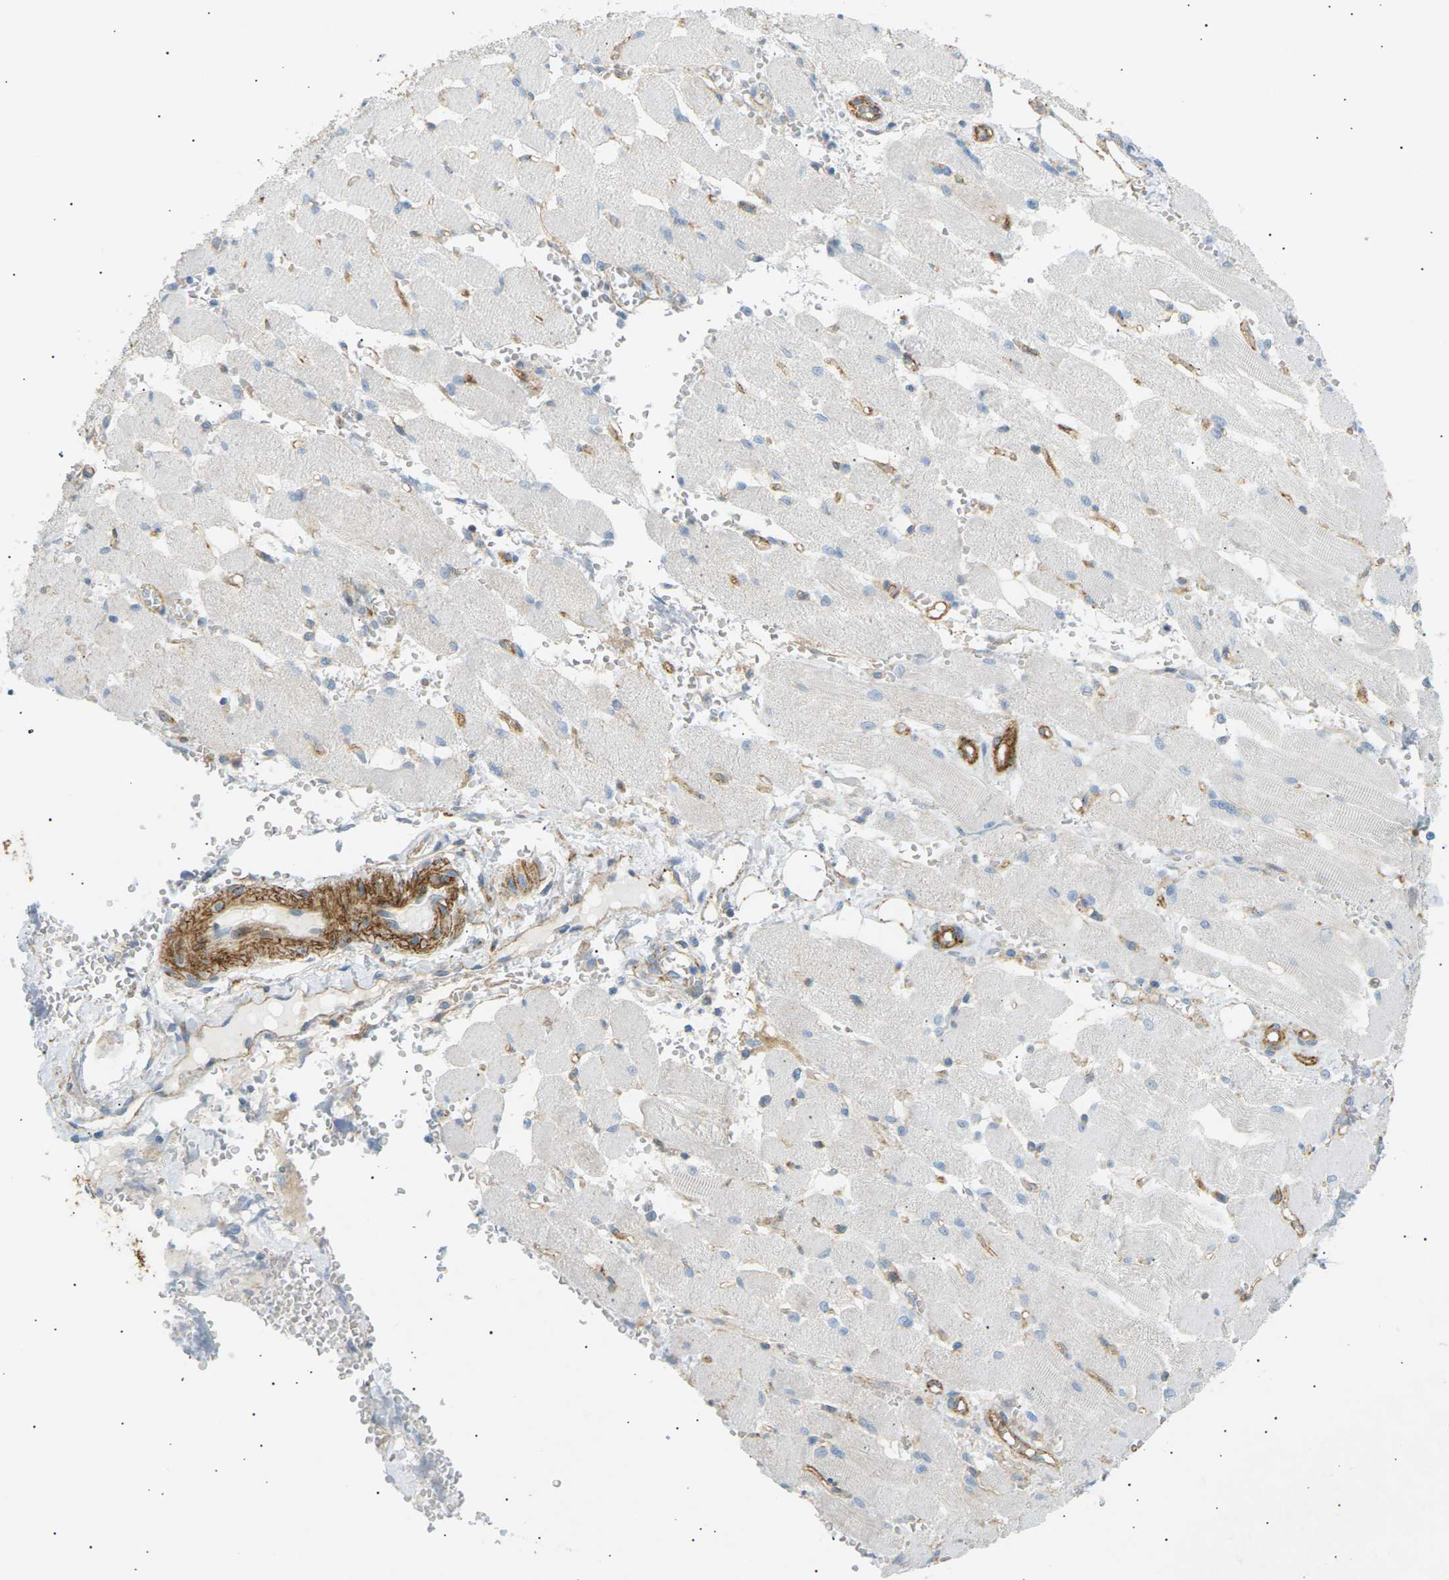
{"staining": {"intensity": "weak", "quantity": ">75%", "location": "cytoplasmic/membranous"}, "tissue": "adipose tissue", "cell_type": "Adipocytes", "image_type": "normal", "snomed": [{"axis": "morphology", "description": "Squamous cell carcinoma, NOS"}, {"axis": "topography", "description": "Oral tissue"}, {"axis": "topography", "description": "Head-Neck"}], "caption": "DAB (3,3'-diaminobenzidine) immunohistochemical staining of unremarkable human adipose tissue shows weak cytoplasmic/membranous protein staining in approximately >75% of adipocytes.", "gene": "ATP2B4", "patient": {"sex": "female", "age": 50}}